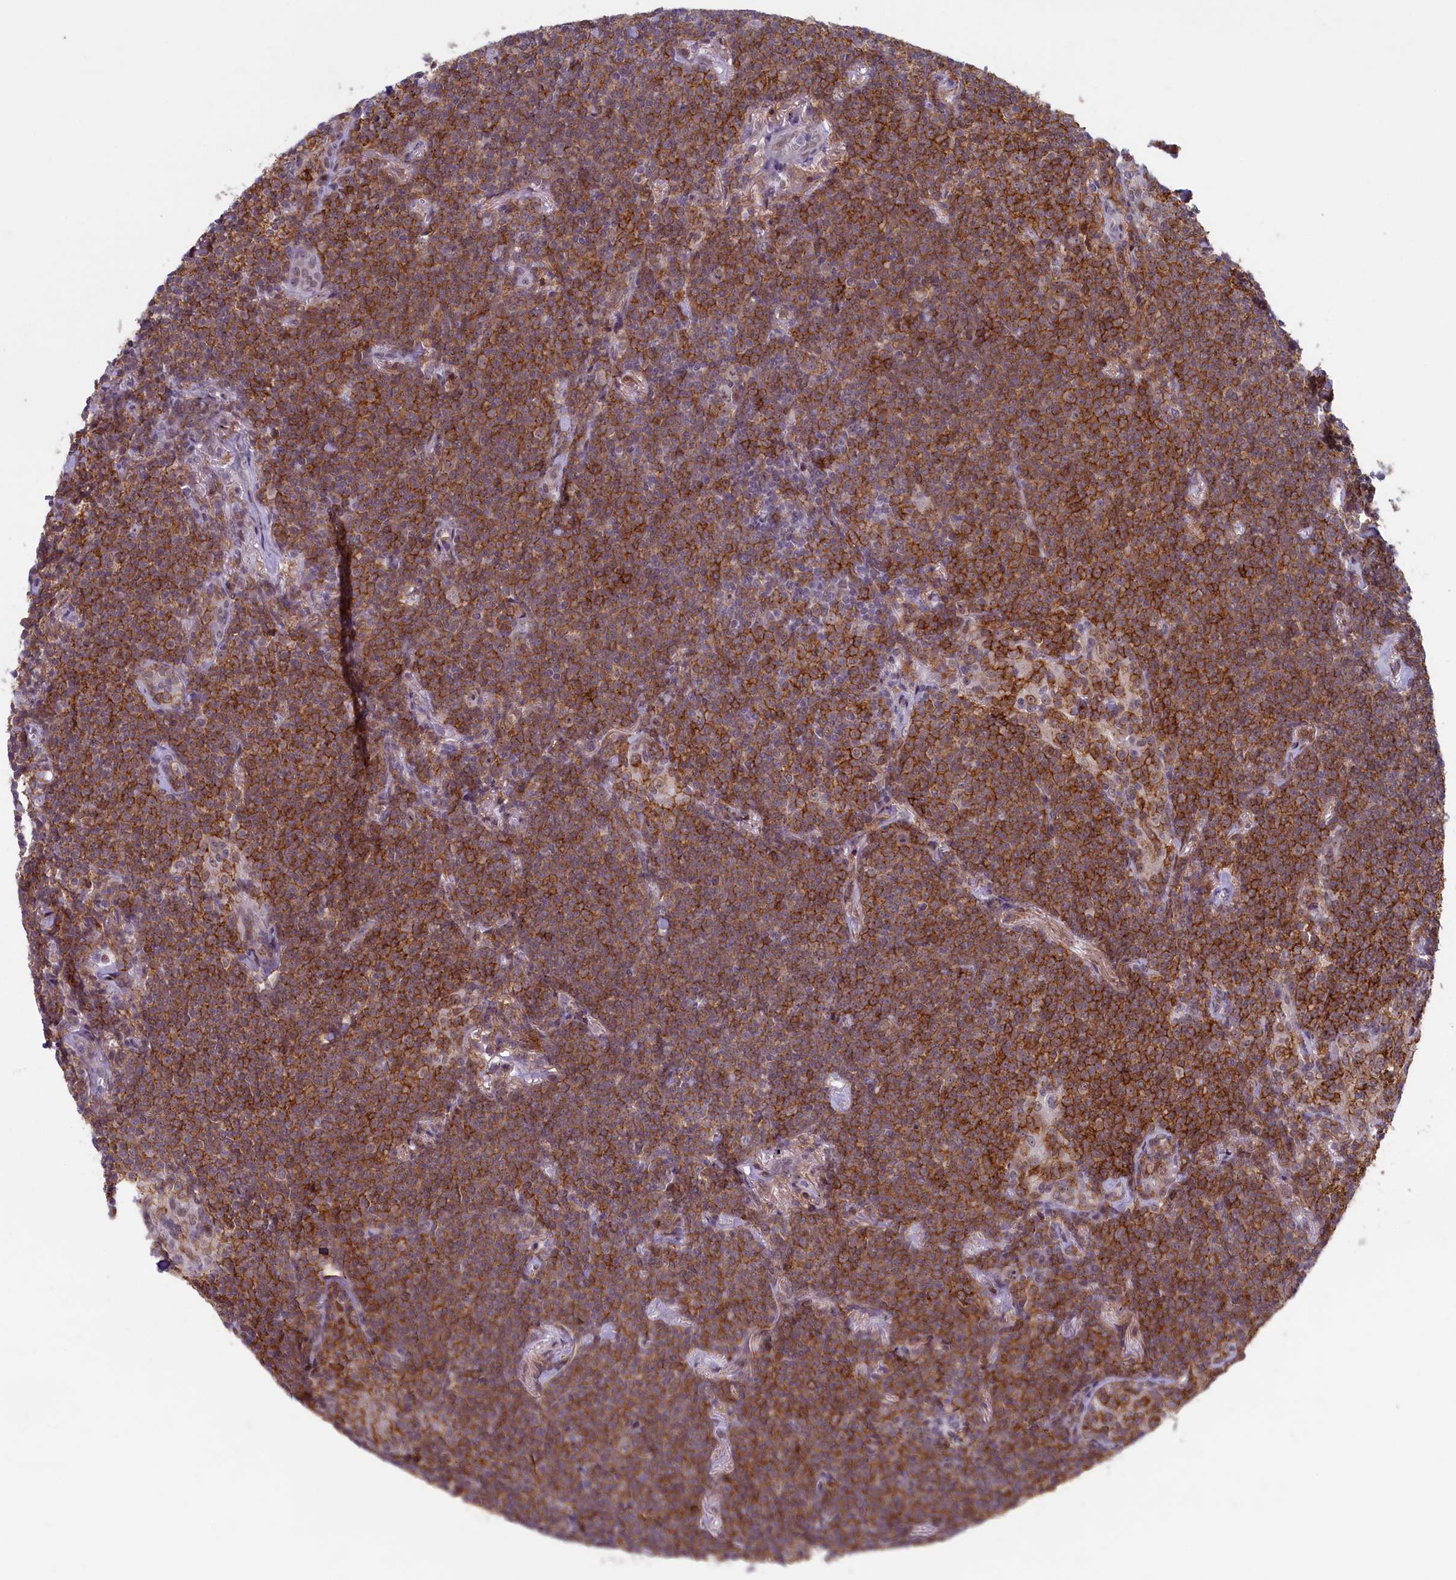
{"staining": {"intensity": "strong", "quantity": "25%-75%", "location": "cytoplasmic/membranous"}, "tissue": "lymphoma", "cell_type": "Tumor cells", "image_type": "cancer", "snomed": [{"axis": "morphology", "description": "Malignant lymphoma, non-Hodgkin's type, Low grade"}, {"axis": "topography", "description": "Lung"}], "caption": "High-magnification brightfield microscopy of lymphoma stained with DAB (brown) and counterstained with hematoxylin (blue). tumor cells exhibit strong cytoplasmic/membranous staining is present in about25%-75% of cells. Nuclei are stained in blue.", "gene": "ATF7IP2", "patient": {"sex": "female", "age": 71}}